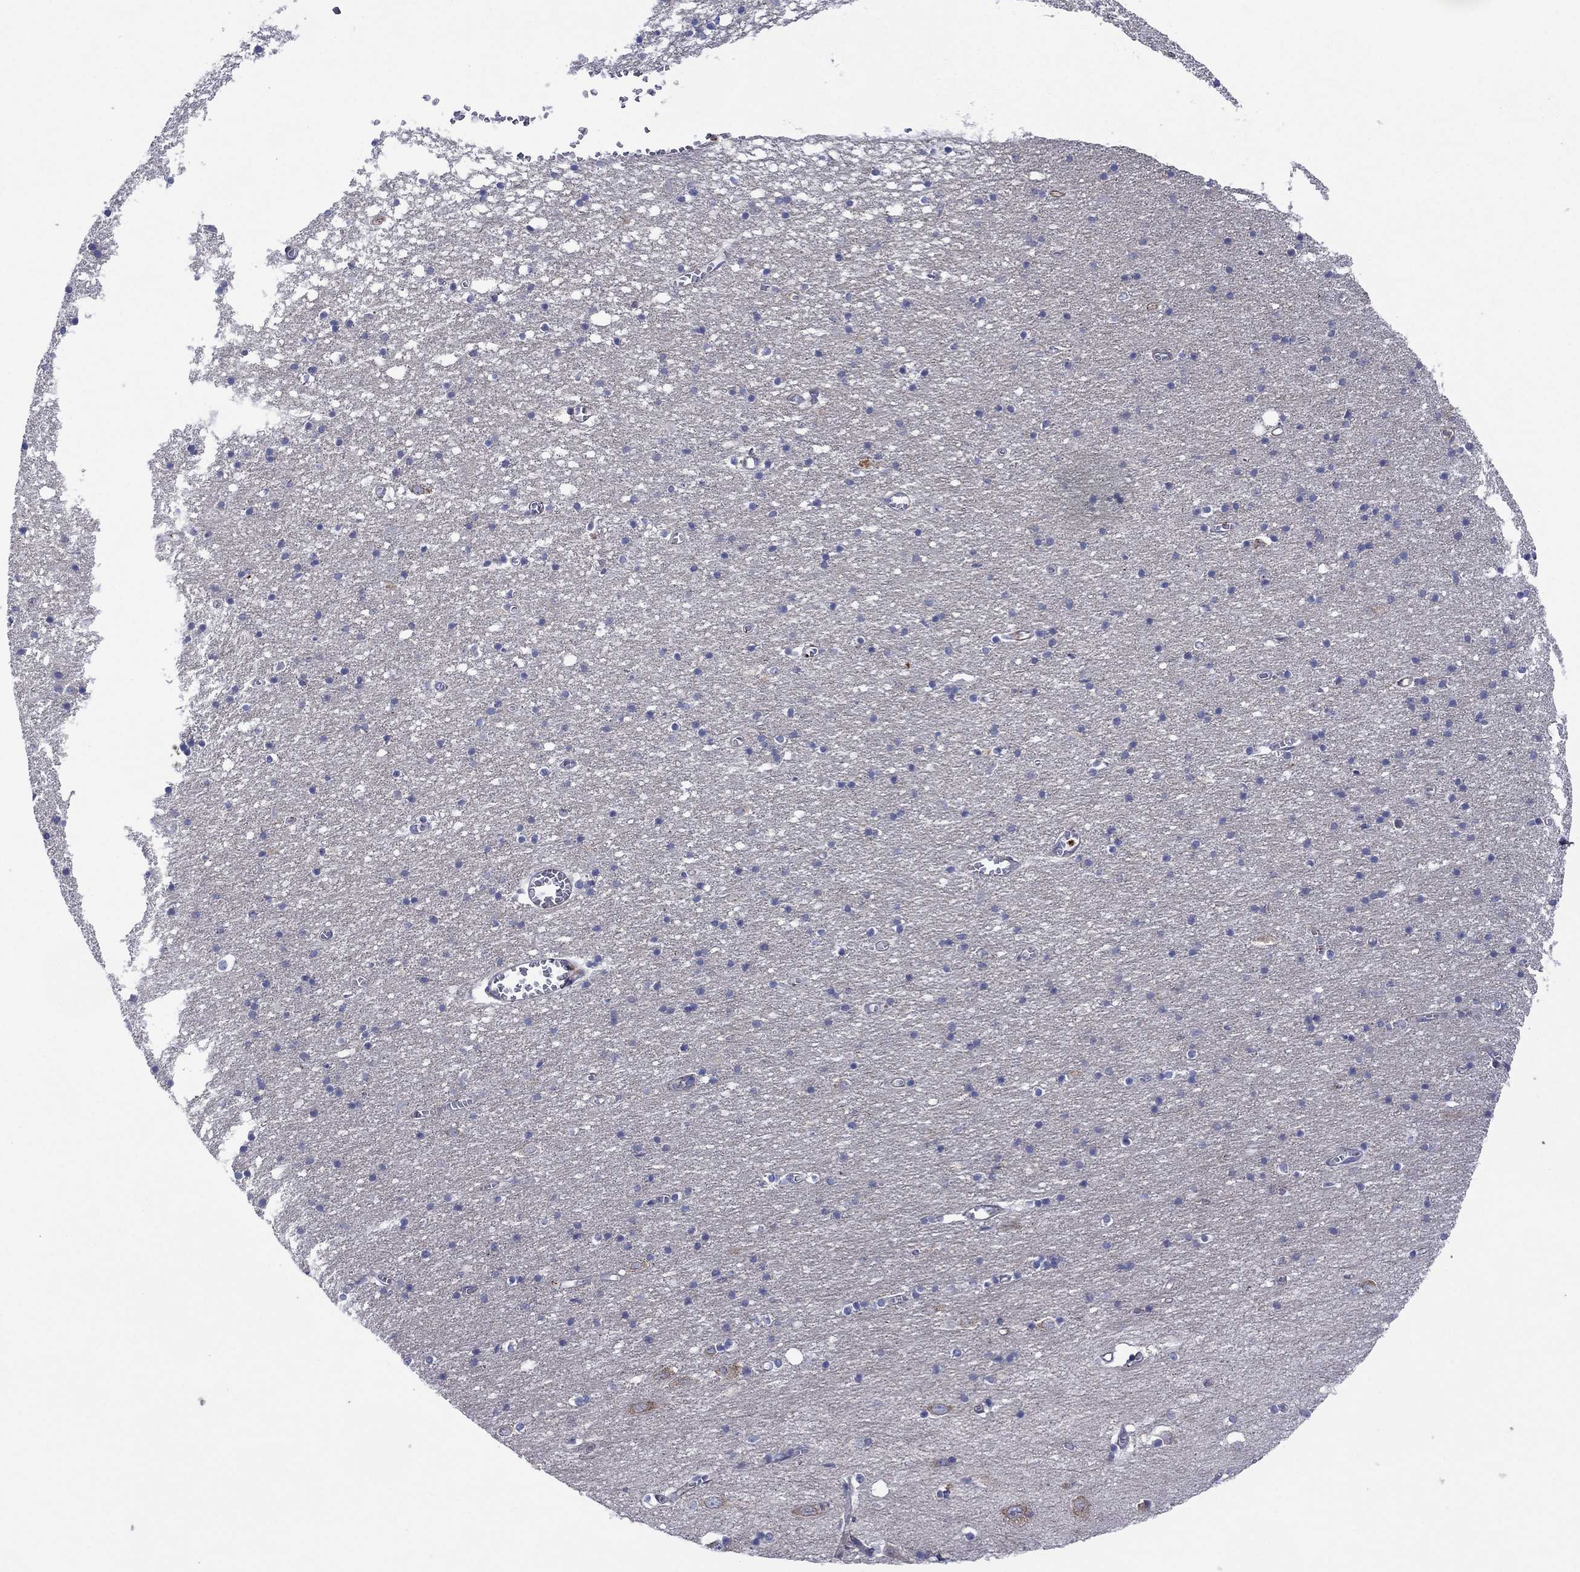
{"staining": {"intensity": "negative", "quantity": "none", "location": "none"}, "tissue": "cerebral cortex", "cell_type": "Endothelial cells", "image_type": "normal", "snomed": [{"axis": "morphology", "description": "Normal tissue, NOS"}, {"axis": "topography", "description": "Cerebral cortex"}], "caption": "Human cerebral cortex stained for a protein using immunohistochemistry (IHC) shows no staining in endothelial cells.", "gene": "PAG1", "patient": {"sex": "male", "age": 70}}